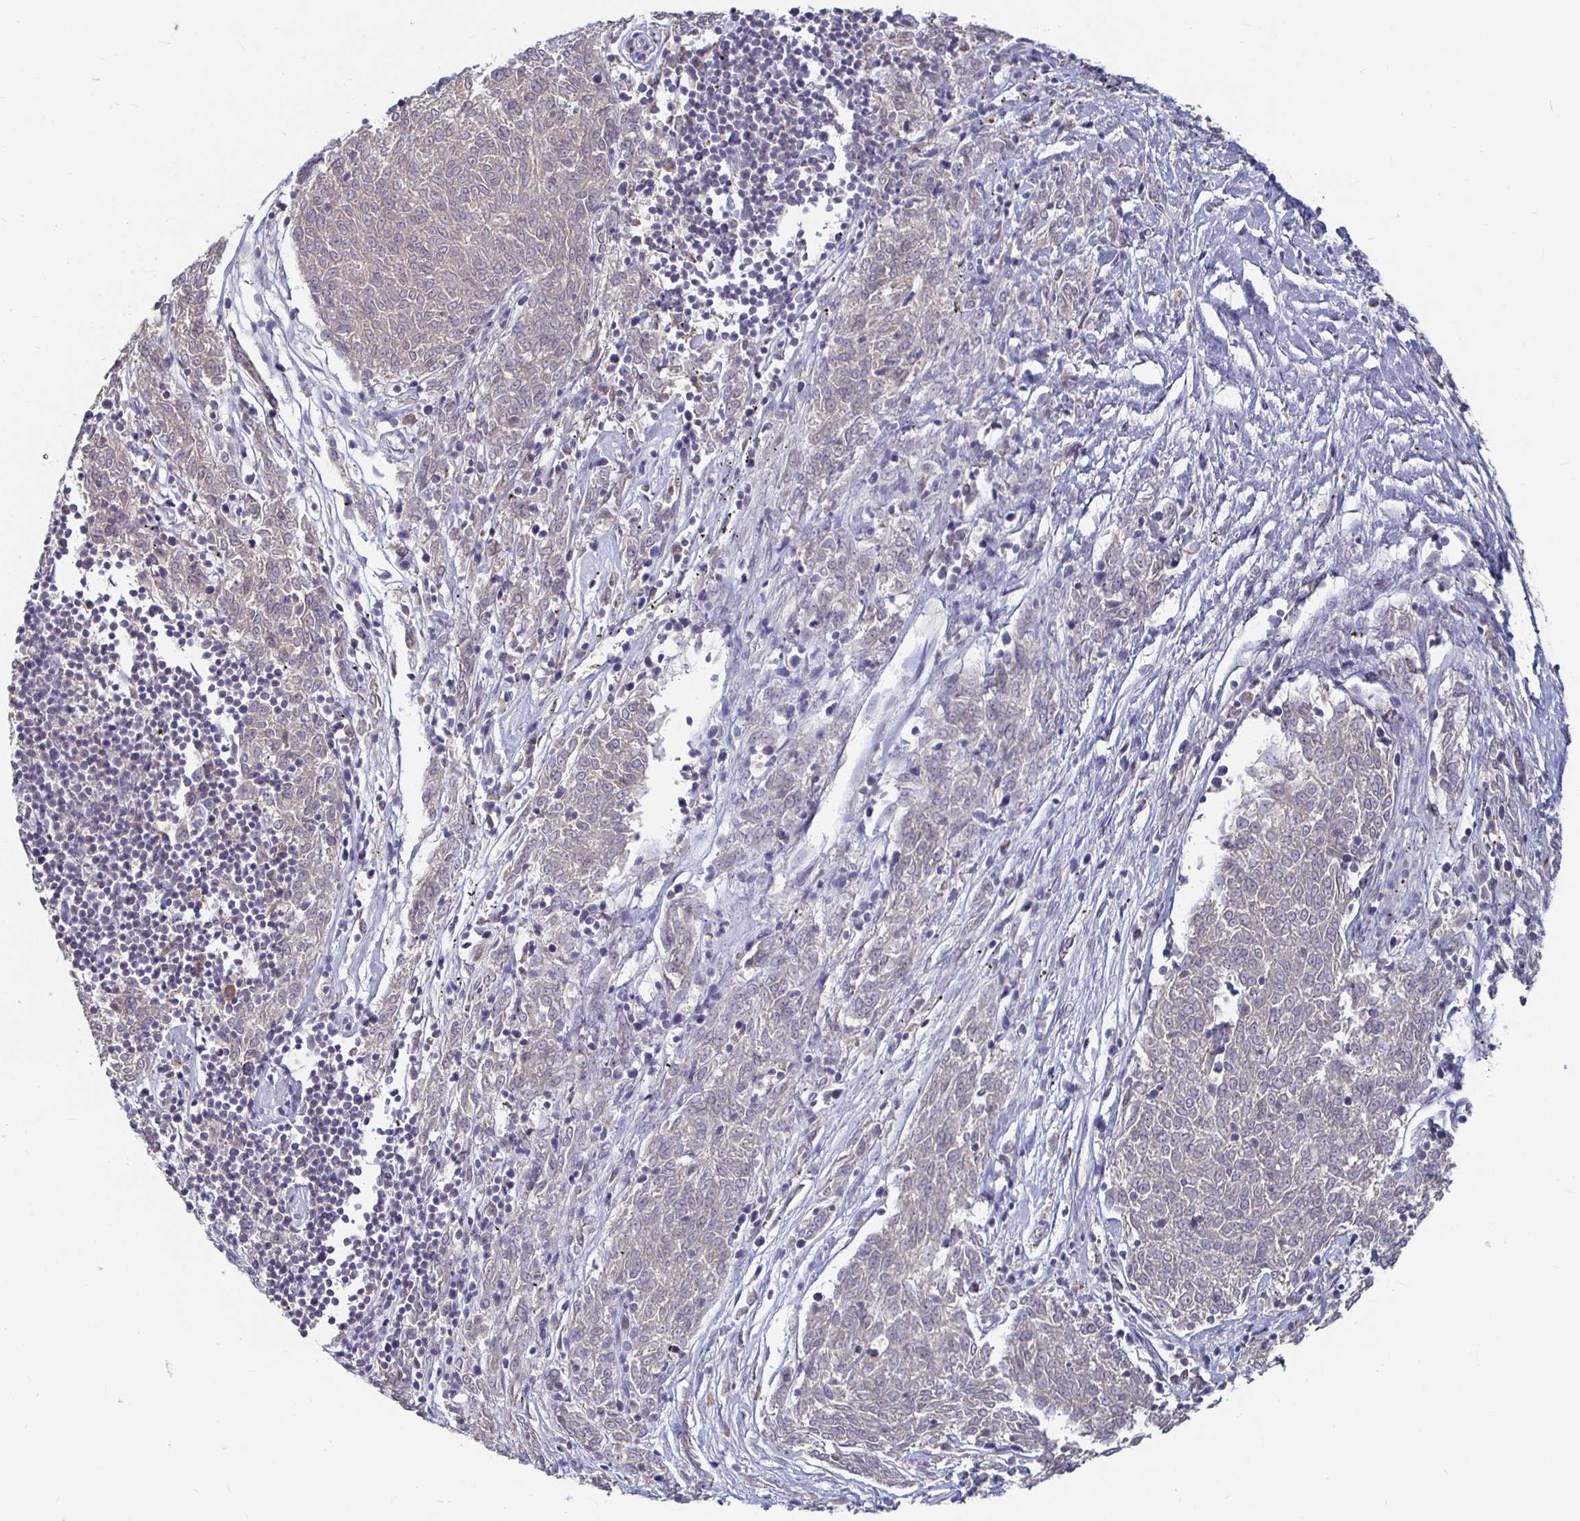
{"staining": {"intensity": "negative", "quantity": "none", "location": "none"}, "tissue": "melanoma", "cell_type": "Tumor cells", "image_type": "cancer", "snomed": [{"axis": "morphology", "description": "Malignant melanoma, NOS"}, {"axis": "topography", "description": "Skin"}], "caption": "Protein analysis of malignant melanoma exhibits no significant positivity in tumor cells.", "gene": "RNF144B", "patient": {"sex": "female", "age": 72}}